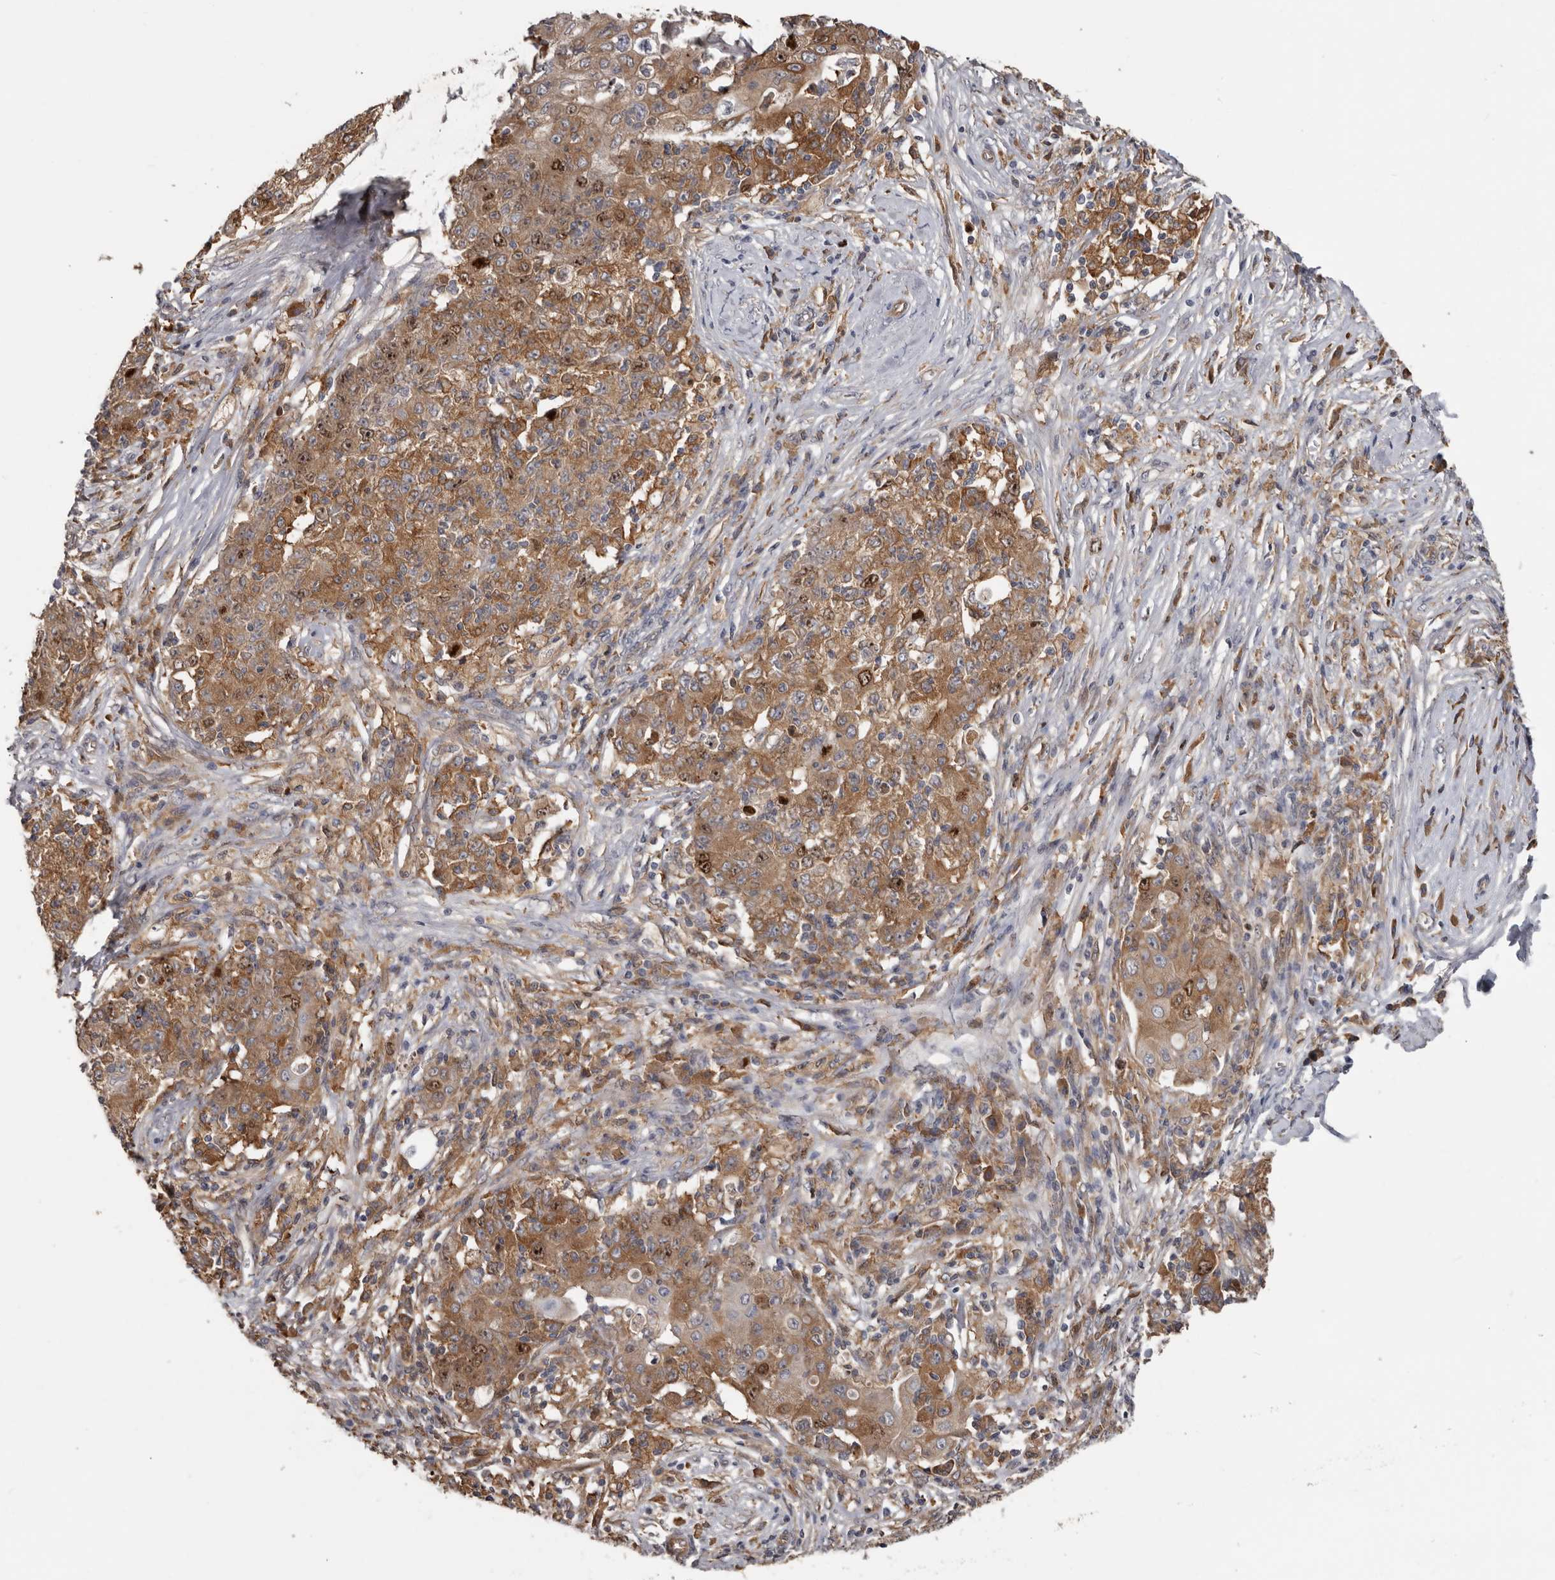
{"staining": {"intensity": "moderate", "quantity": ">75%", "location": "cytoplasmic/membranous,nuclear"}, "tissue": "ovarian cancer", "cell_type": "Tumor cells", "image_type": "cancer", "snomed": [{"axis": "morphology", "description": "Carcinoma, endometroid"}, {"axis": "topography", "description": "Ovary"}], "caption": "IHC of ovarian endometroid carcinoma reveals medium levels of moderate cytoplasmic/membranous and nuclear staining in approximately >75% of tumor cells.", "gene": "CDCA8", "patient": {"sex": "female", "age": 42}}